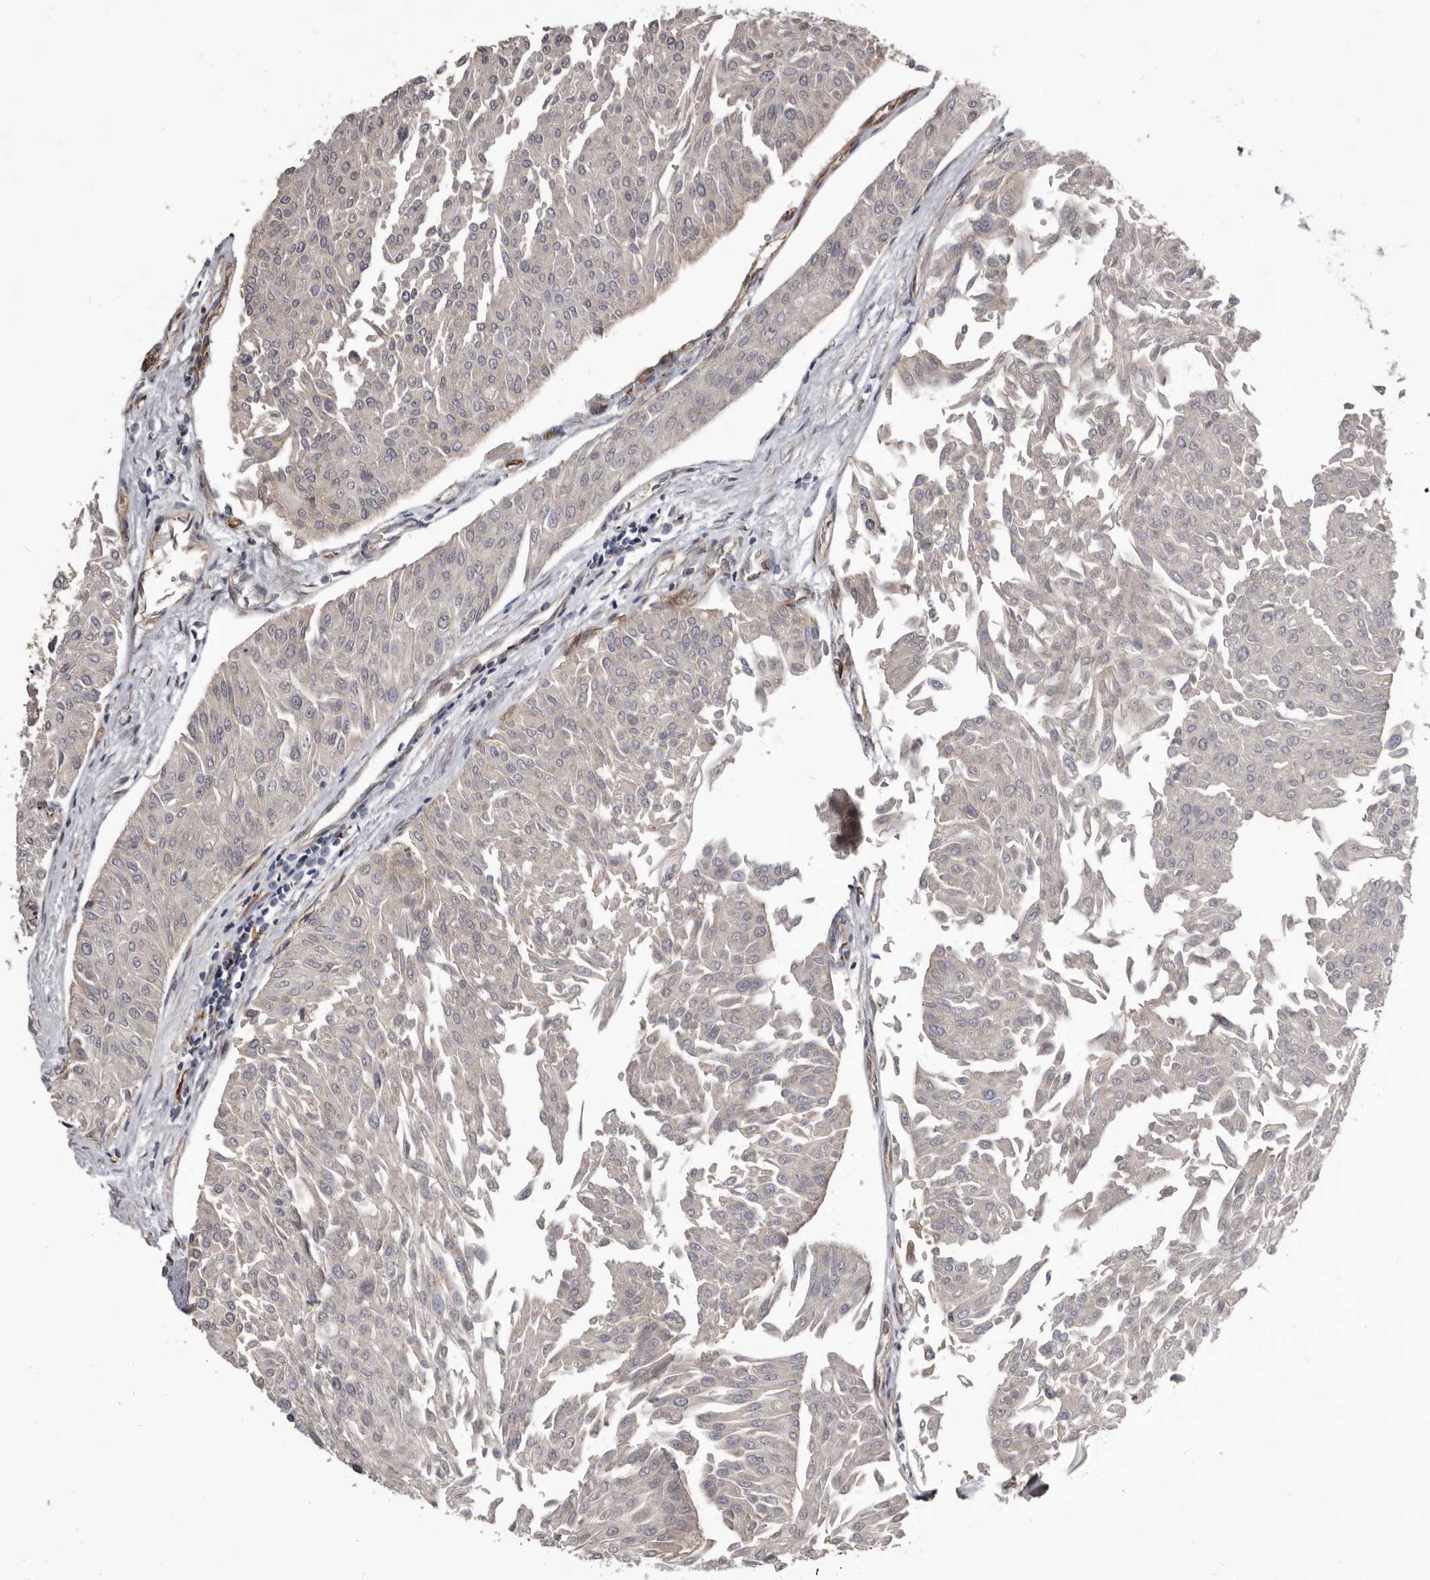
{"staining": {"intensity": "weak", "quantity": ">75%", "location": "cytoplasmic/membranous,nuclear"}, "tissue": "urothelial cancer", "cell_type": "Tumor cells", "image_type": "cancer", "snomed": [{"axis": "morphology", "description": "Urothelial carcinoma, Low grade"}, {"axis": "topography", "description": "Urinary bladder"}], "caption": "This image exhibits urothelial cancer stained with immunohistochemistry to label a protein in brown. The cytoplasmic/membranous and nuclear of tumor cells show weak positivity for the protein. Nuclei are counter-stained blue.", "gene": "ADAMTS20", "patient": {"sex": "male", "age": 67}}